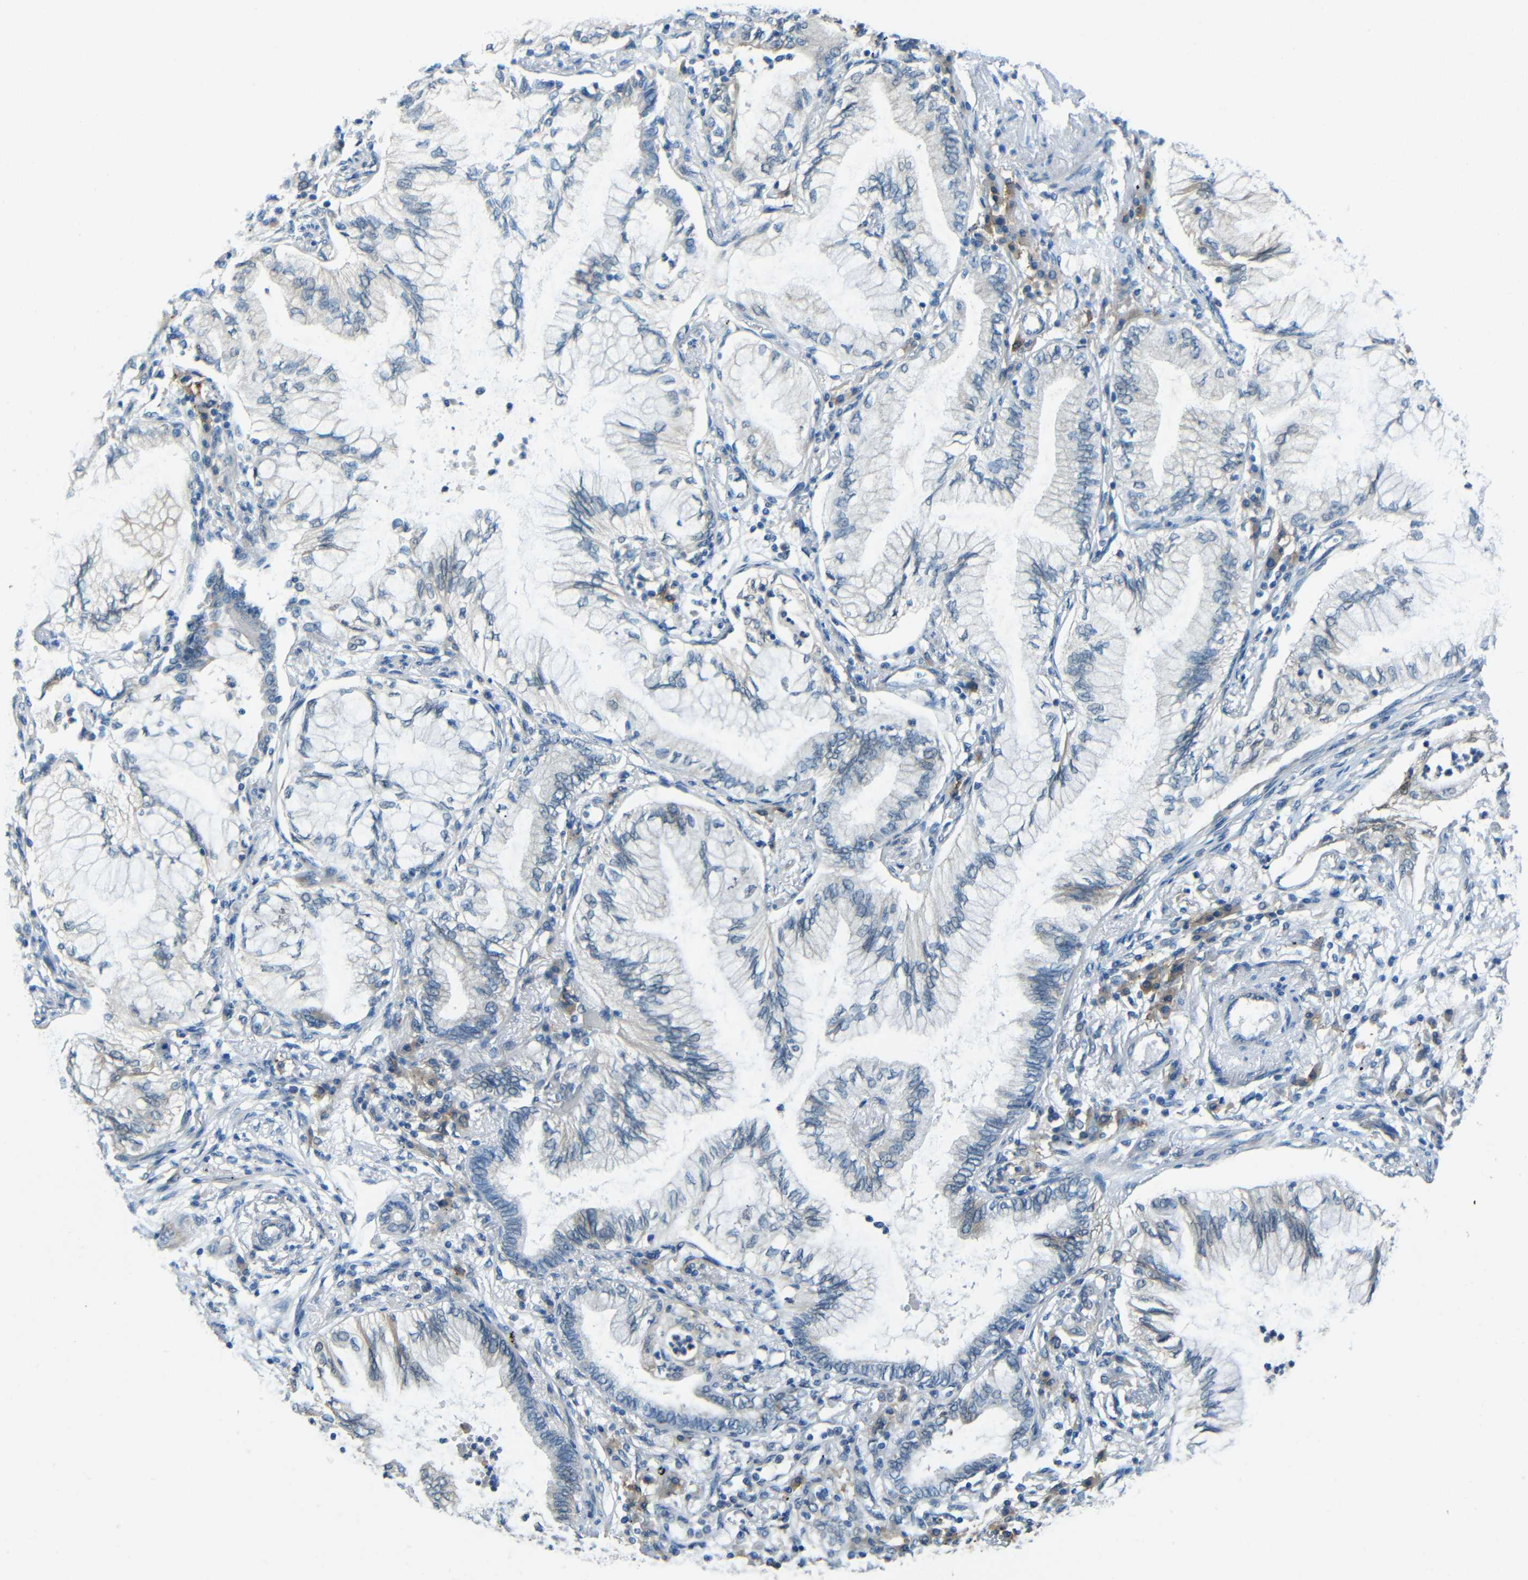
{"staining": {"intensity": "negative", "quantity": "none", "location": "none"}, "tissue": "lung cancer", "cell_type": "Tumor cells", "image_type": "cancer", "snomed": [{"axis": "morphology", "description": "Normal tissue, NOS"}, {"axis": "morphology", "description": "Adenocarcinoma, NOS"}, {"axis": "topography", "description": "Bronchus"}, {"axis": "topography", "description": "Lung"}], "caption": "There is no significant staining in tumor cells of lung adenocarcinoma.", "gene": "ANKRD22", "patient": {"sex": "female", "age": 70}}